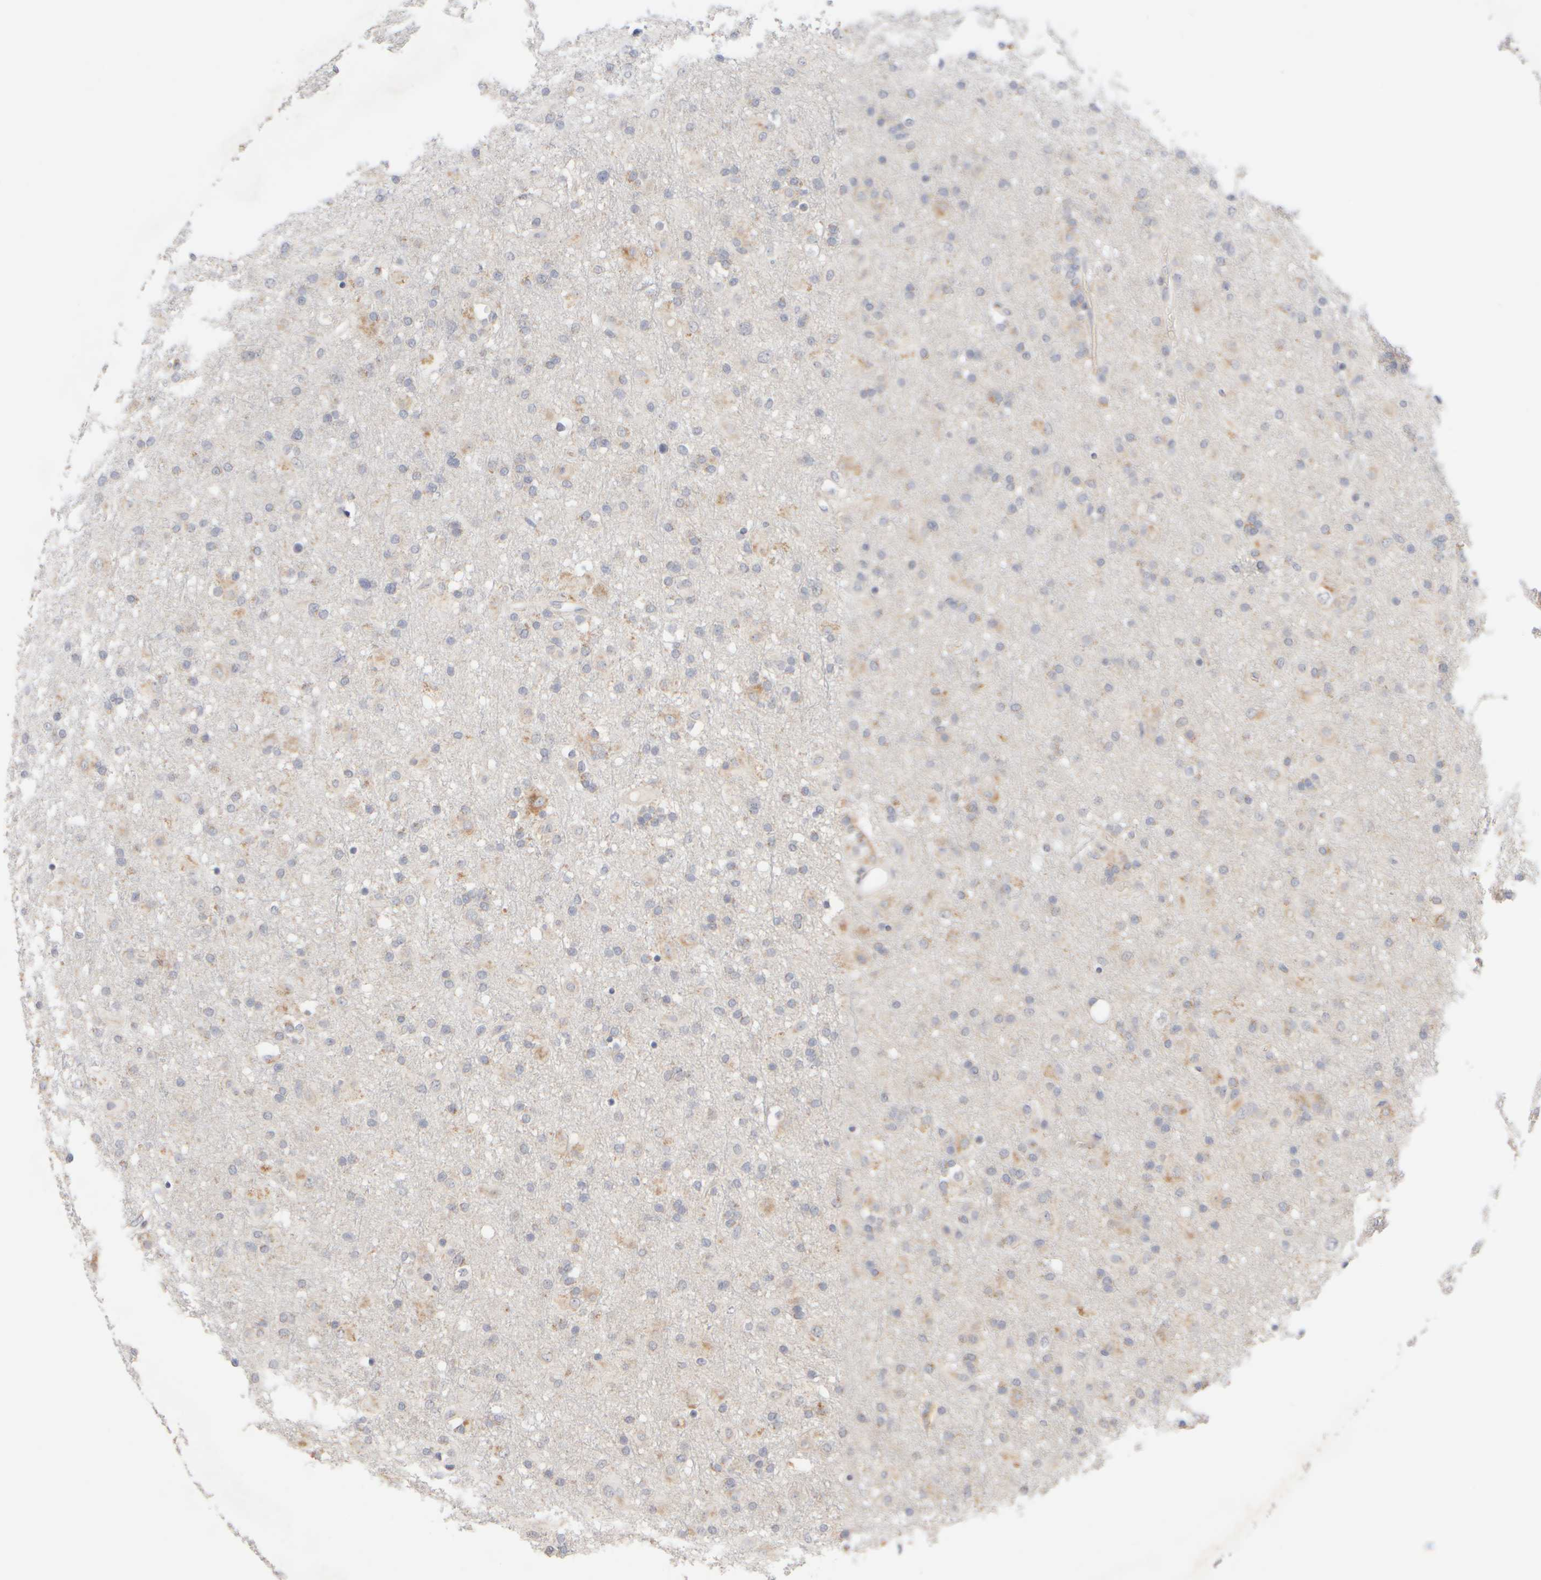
{"staining": {"intensity": "weak", "quantity": "<25%", "location": "cytoplasmic/membranous"}, "tissue": "glioma", "cell_type": "Tumor cells", "image_type": "cancer", "snomed": [{"axis": "morphology", "description": "Glioma, malignant, Low grade"}, {"axis": "topography", "description": "Brain"}], "caption": "Glioma stained for a protein using immunohistochemistry (IHC) shows no staining tumor cells.", "gene": "ZNF112", "patient": {"sex": "male", "age": 65}}